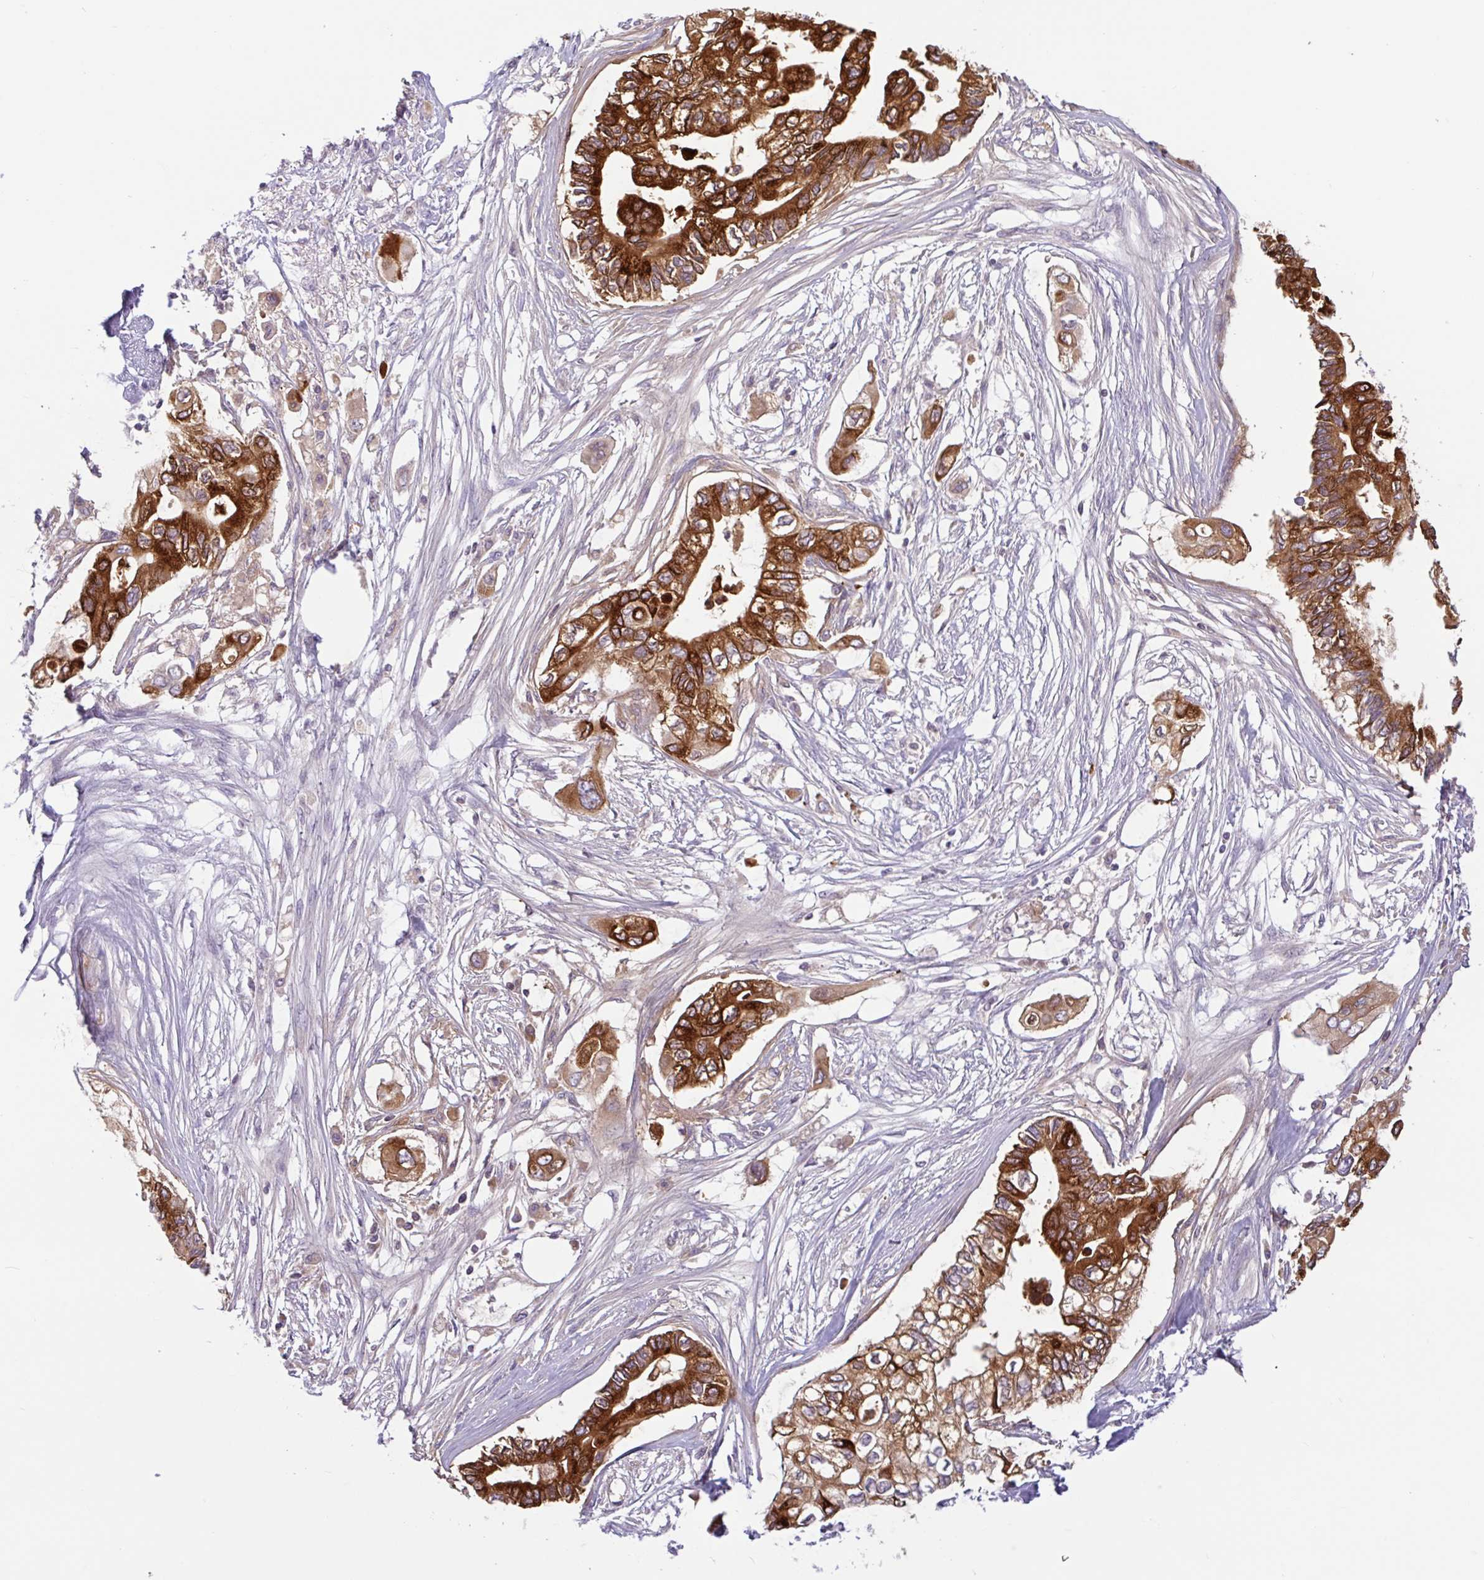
{"staining": {"intensity": "strong", "quantity": ">75%", "location": "cytoplasmic/membranous"}, "tissue": "pancreatic cancer", "cell_type": "Tumor cells", "image_type": "cancer", "snomed": [{"axis": "morphology", "description": "Adenocarcinoma, NOS"}, {"axis": "topography", "description": "Pancreas"}], "caption": "Pancreatic cancer stained with a brown dye displays strong cytoplasmic/membranous positive expression in about >75% of tumor cells.", "gene": "CTSE", "patient": {"sex": "female", "age": 63}}